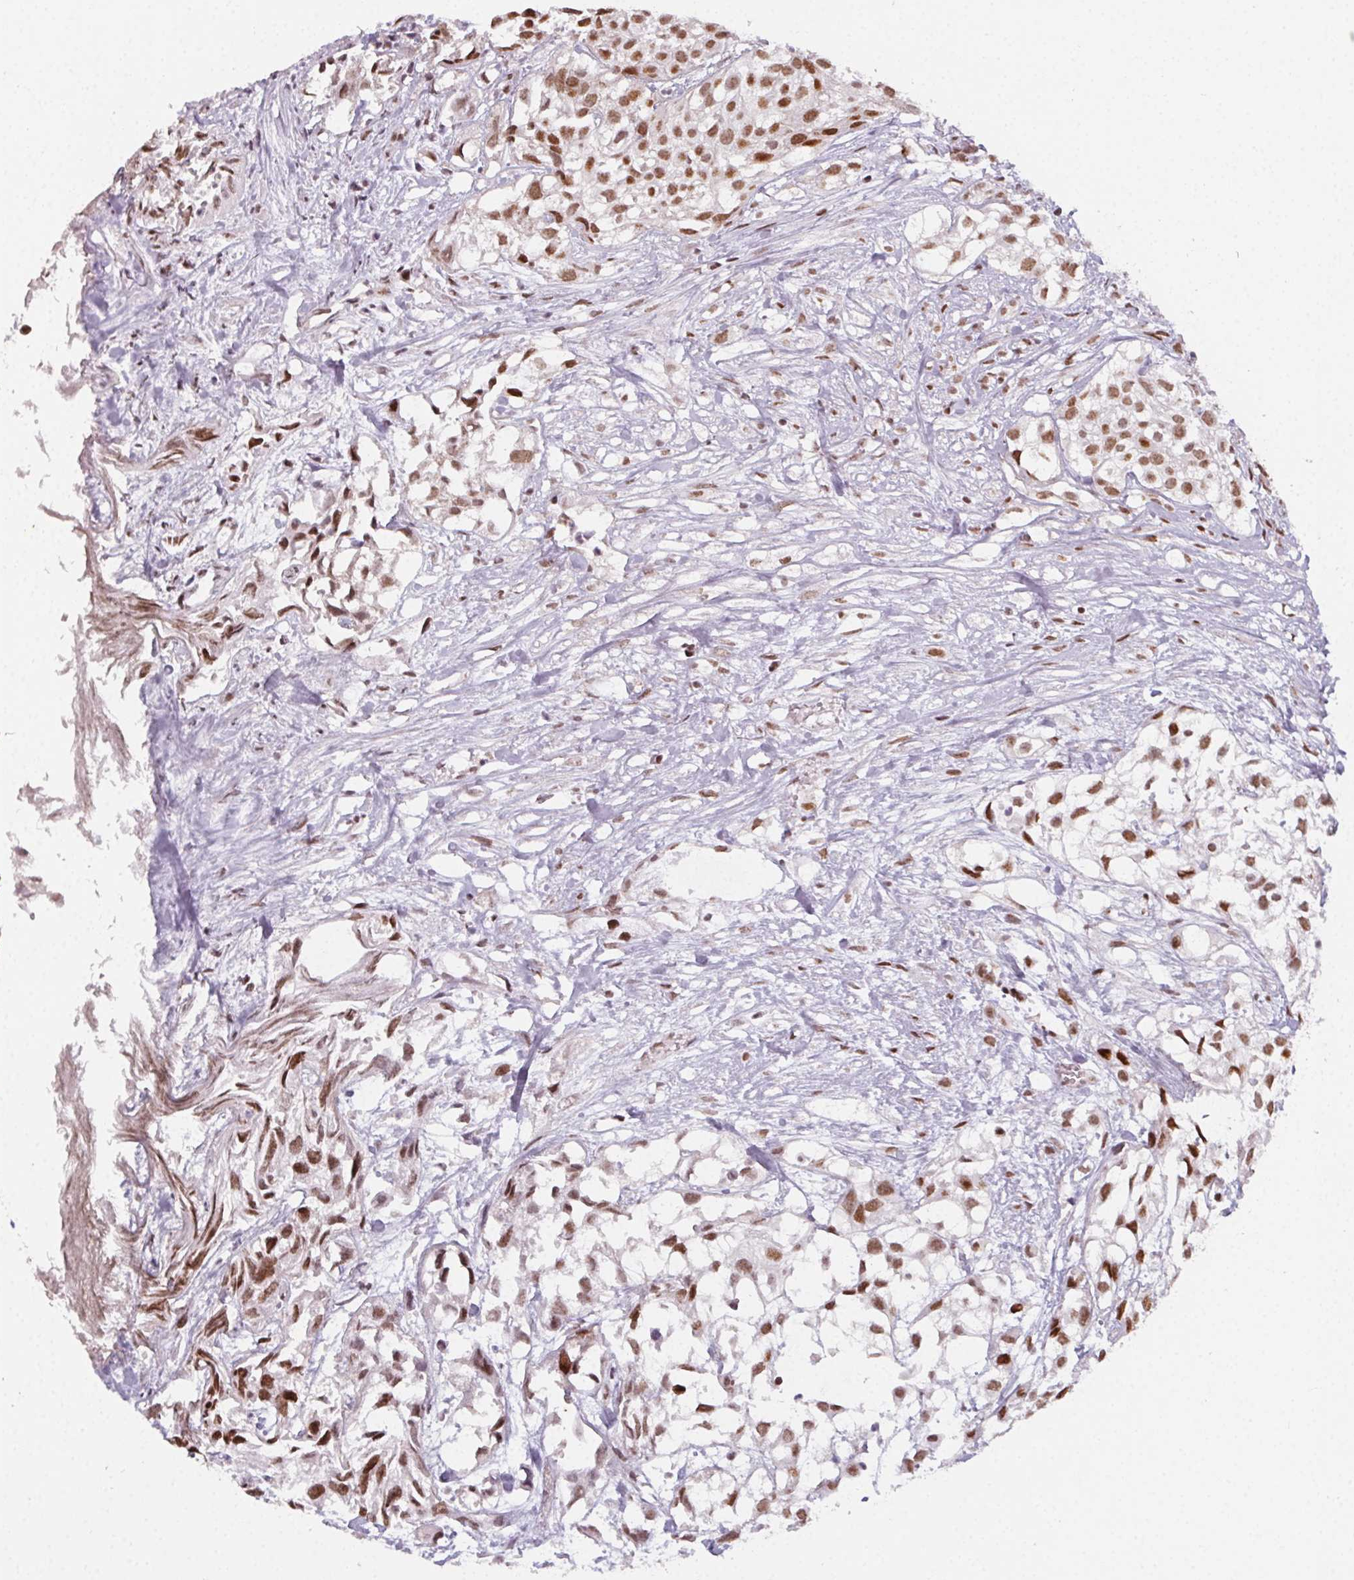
{"staining": {"intensity": "moderate", "quantity": ">75%", "location": "nuclear"}, "tissue": "urothelial cancer", "cell_type": "Tumor cells", "image_type": "cancer", "snomed": [{"axis": "morphology", "description": "Urothelial carcinoma, High grade"}, {"axis": "topography", "description": "Urinary bladder"}], "caption": "The micrograph reveals immunohistochemical staining of urothelial cancer. There is moderate nuclear positivity is present in approximately >75% of tumor cells.", "gene": "KMT2A", "patient": {"sex": "male", "age": 56}}